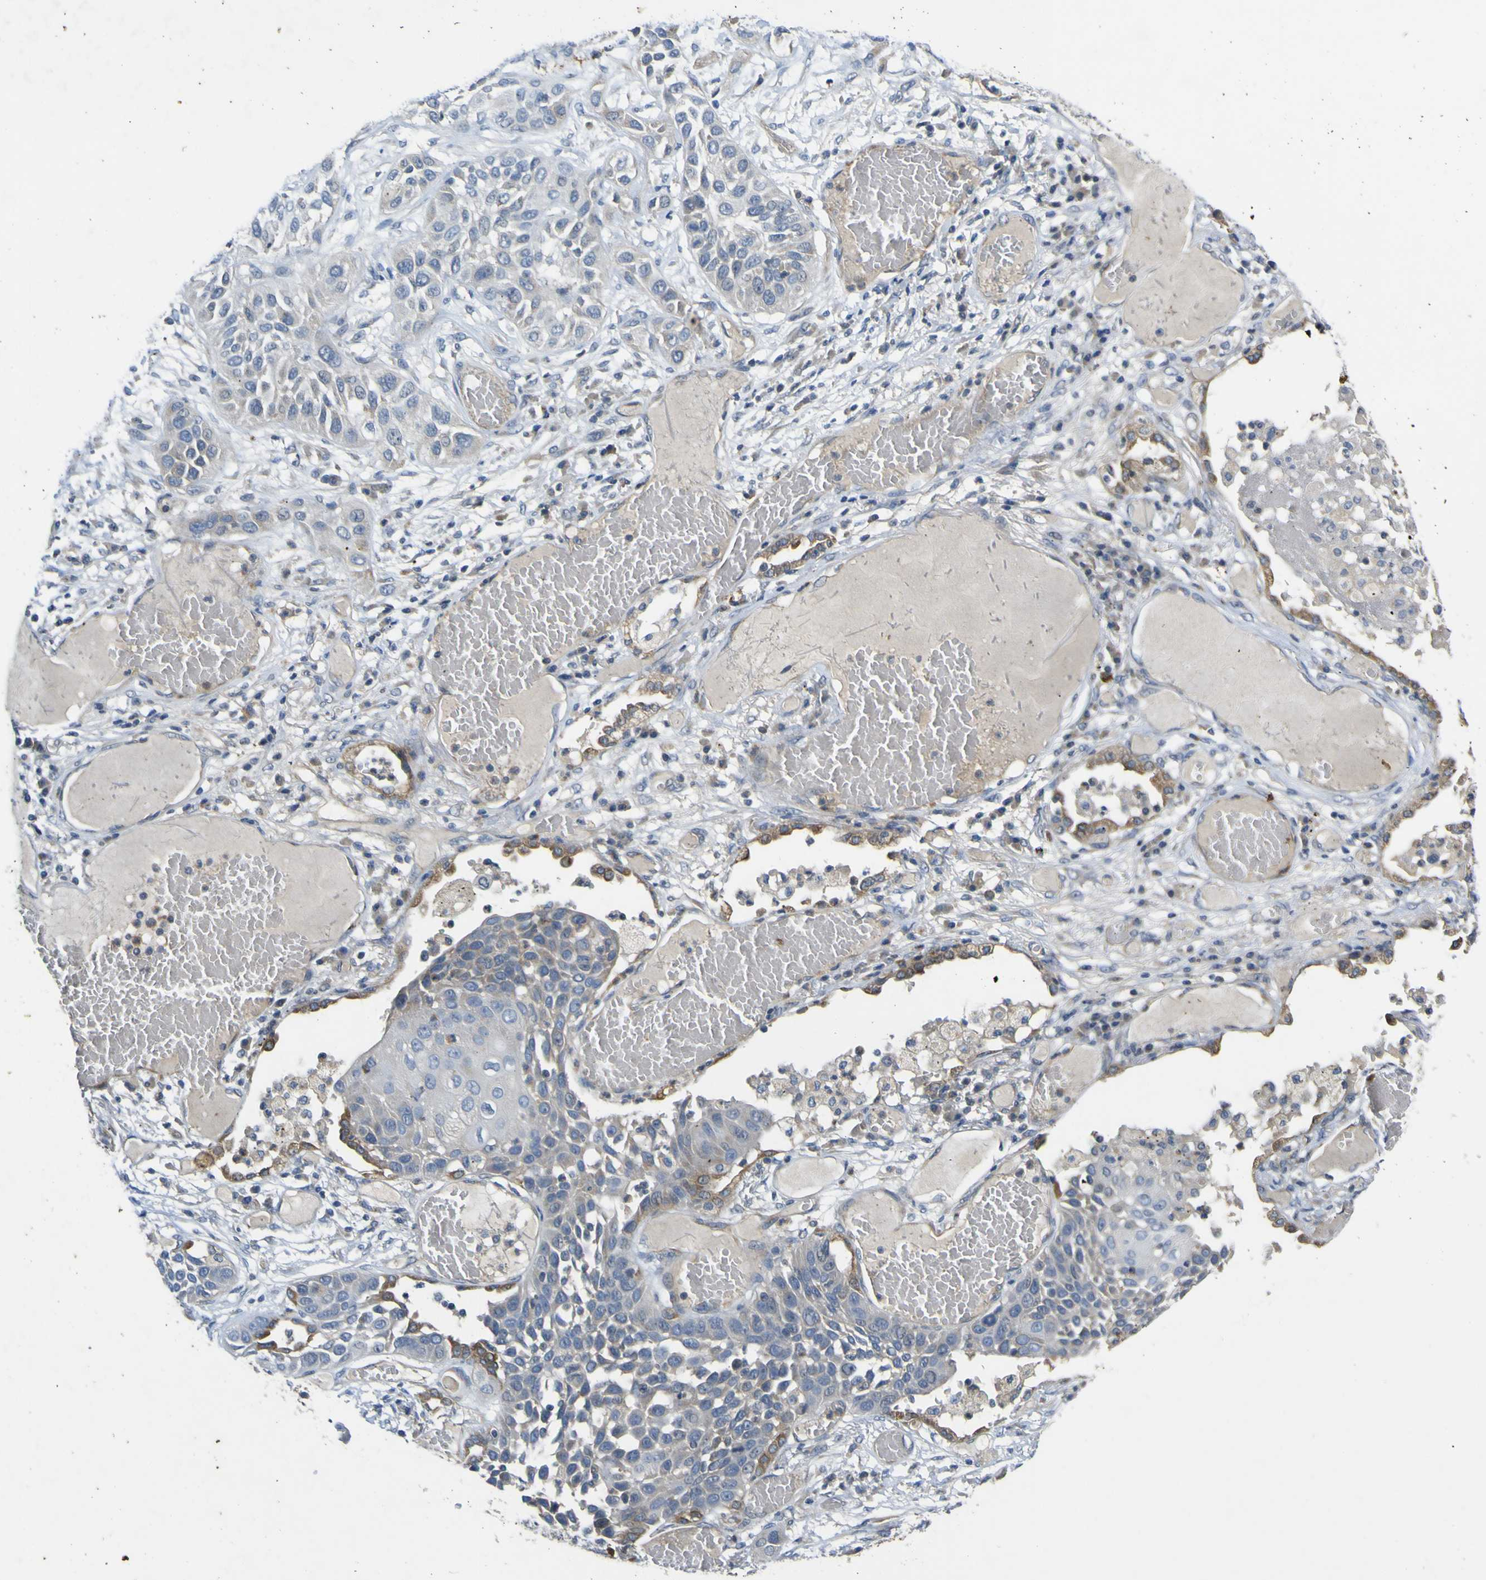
{"staining": {"intensity": "moderate", "quantity": "25%-75%", "location": "cytoplasmic/membranous"}, "tissue": "lung cancer", "cell_type": "Tumor cells", "image_type": "cancer", "snomed": [{"axis": "morphology", "description": "Squamous cell carcinoma, NOS"}, {"axis": "topography", "description": "Lung"}], "caption": "Immunohistochemistry staining of lung cancer, which demonstrates medium levels of moderate cytoplasmic/membranous expression in about 25%-75% of tumor cells indicating moderate cytoplasmic/membranous protein positivity. The staining was performed using DAB (brown) for protein detection and nuclei were counterstained in hematoxylin (blue).", "gene": "LDLR", "patient": {"sex": "male", "age": 71}}